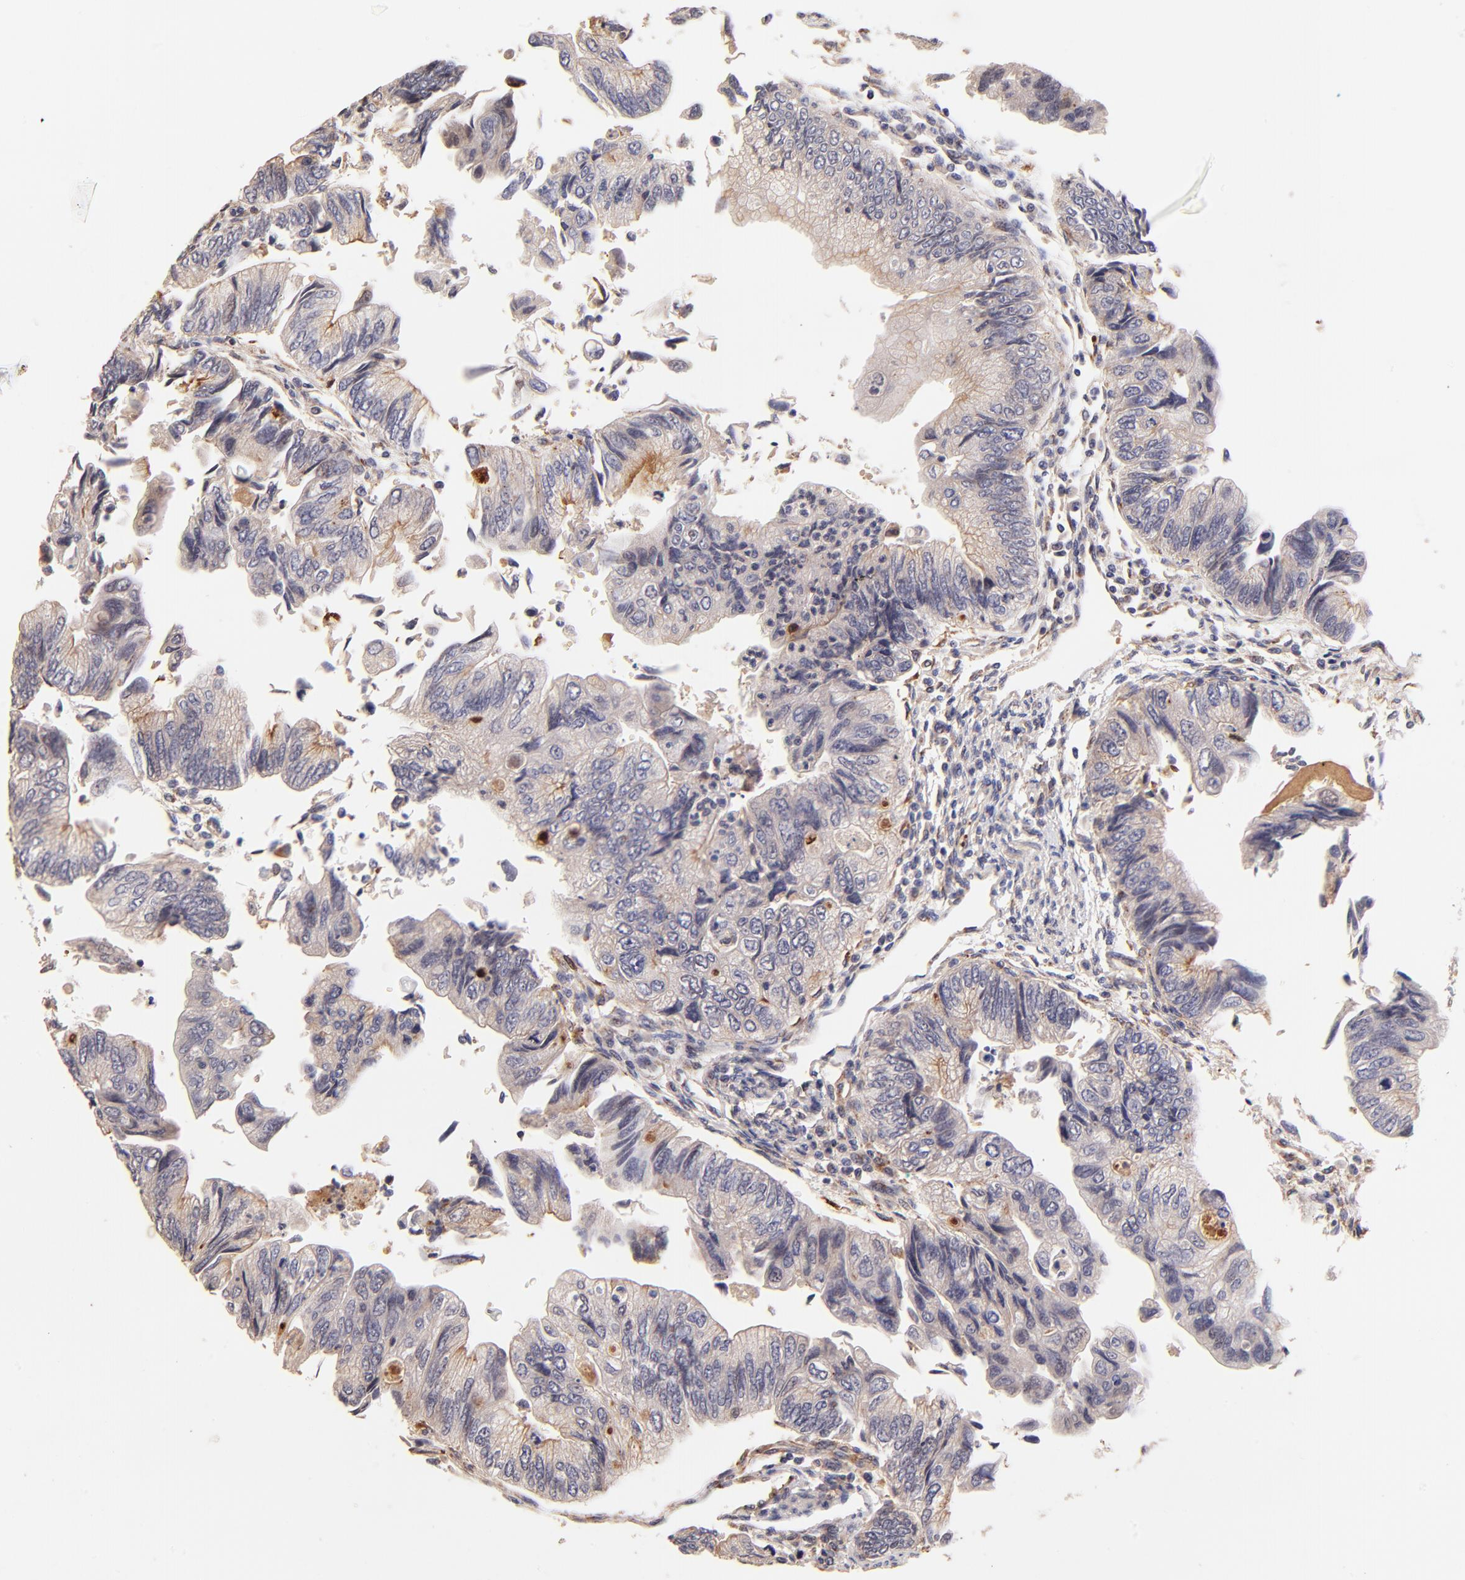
{"staining": {"intensity": "moderate", "quantity": "<25%", "location": "cytoplasmic/membranous"}, "tissue": "colorectal cancer", "cell_type": "Tumor cells", "image_type": "cancer", "snomed": [{"axis": "morphology", "description": "Adenocarcinoma, NOS"}, {"axis": "topography", "description": "Colon"}], "caption": "This is a histology image of immunohistochemistry staining of adenocarcinoma (colorectal), which shows moderate expression in the cytoplasmic/membranous of tumor cells.", "gene": "SPARC", "patient": {"sex": "female", "age": 11}}